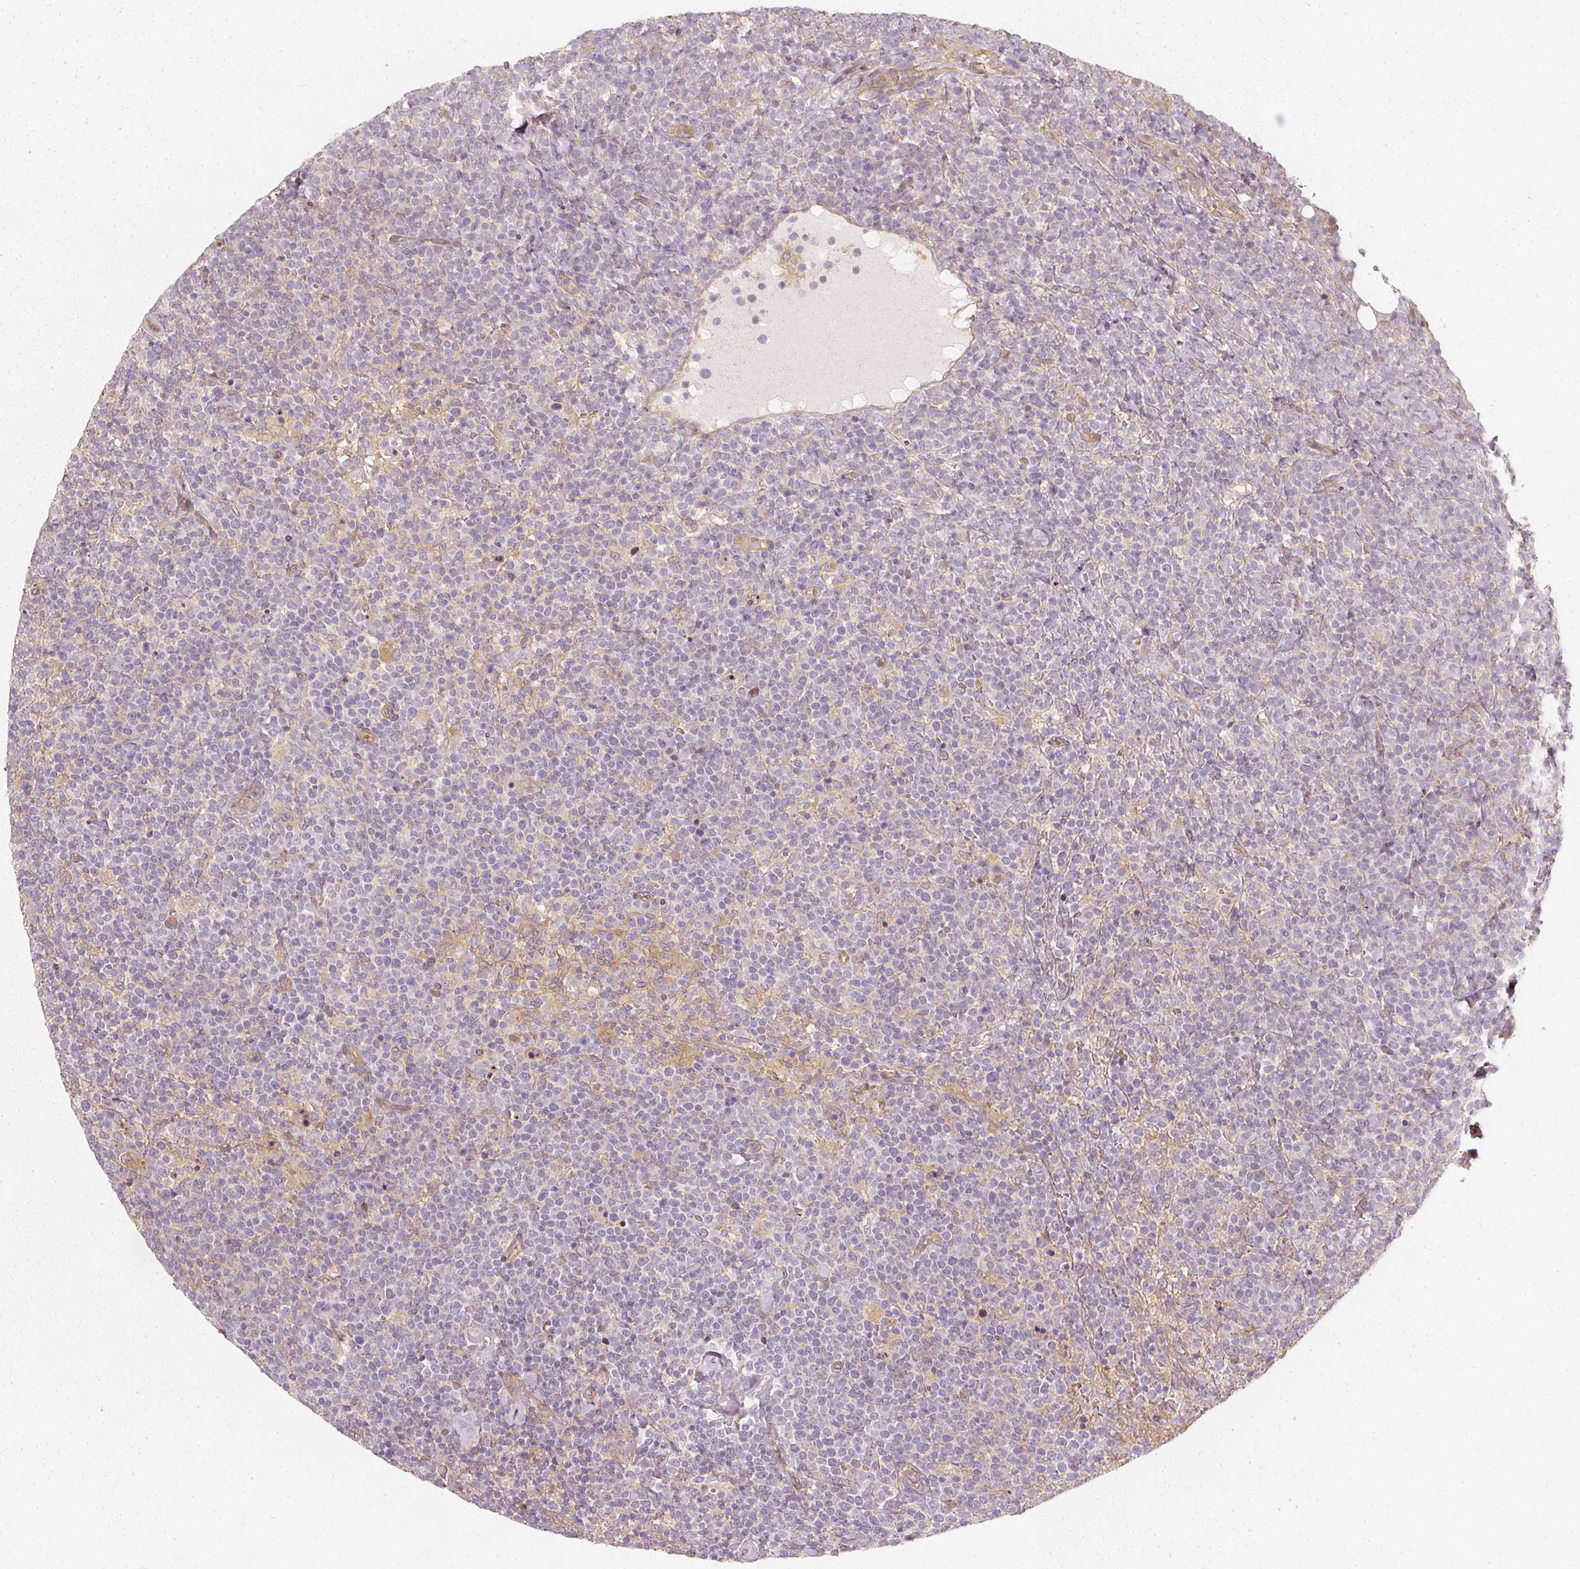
{"staining": {"intensity": "negative", "quantity": "none", "location": "none"}, "tissue": "lymphoma", "cell_type": "Tumor cells", "image_type": "cancer", "snomed": [{"axis": "morphology", "description": "Malignant lymphoma, non-Hodgkin's type, High grade"}, {"axis": "topography", "description": "Lymph node"}], "caption": "Tumor cells show no significant protein positivity in lymphoma.", "gene": "GNAQ", "patient": {"sex": "male", "age": 61}}